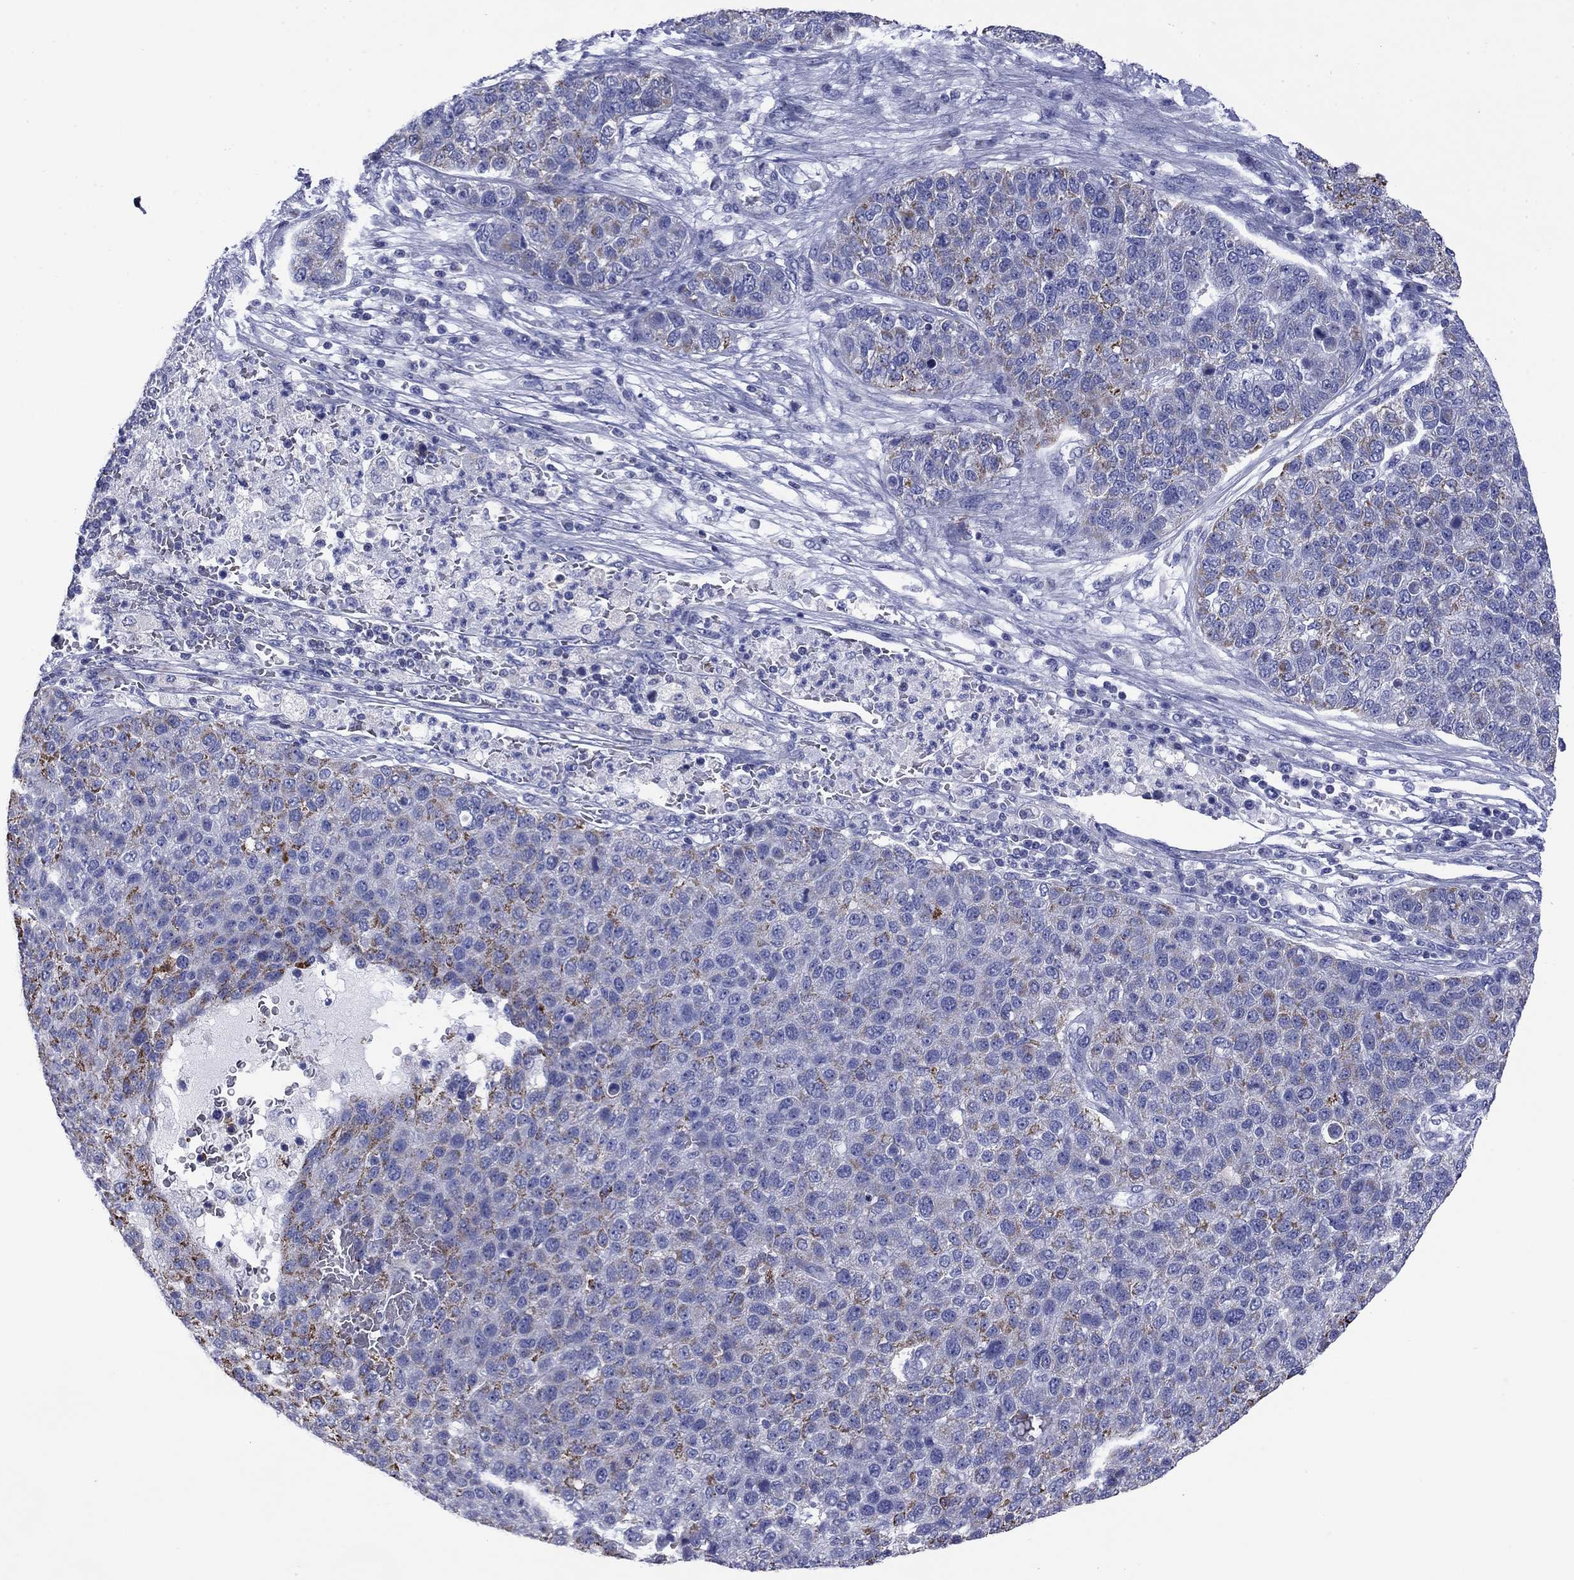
{"staining": {"intensity": "moderate", "quantity": "<25%", "location": "cytoplasmic/membranous"}, "tissue": "pancreatic cancer", "cell_type": "Tumor cells", "image_type": "cancer", "snomed": [{"axis": "morphology", "description": "Adenocarcinoma, NOS"}, {"axis": "topography", "description": "Pancreas"}], "caption": "Brown immunohistochemical staining in pancreatic cancer (adenocarcinoma) reveals moderate cytoplasmic/membranous positivity in about <25% of tumor cells. Immunohistochemistry (ihc) stains the protein of interest in brown and the nuclei are stained blue.", "gene": "ACADSB", "patient": {"sex": "female", "age": 61}}